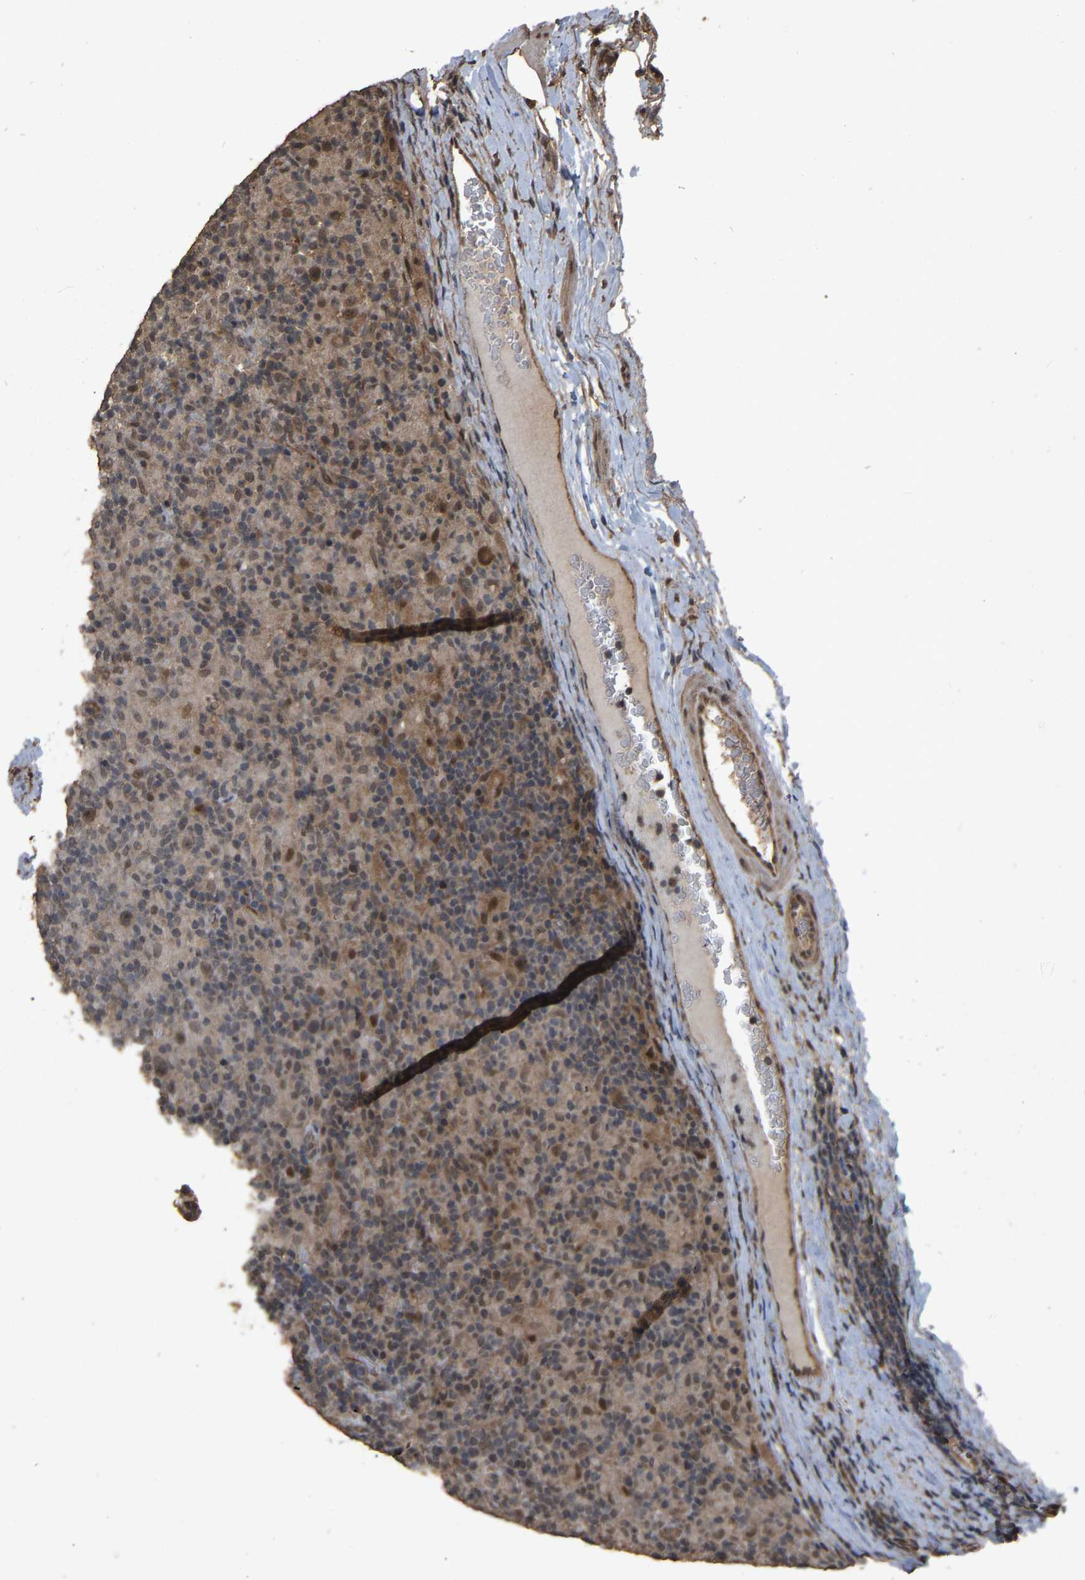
{"staining": {"intensity": "moderate", "quantity": ">75%", "location": "nuclear"}, "tissue": "lymphoma", "cell_type": "Tumor cells", "image_type": "cancer", "snomed": [{"axis": "morphology", "description": "Hodgkin's disease, NOS"}, {"axis": "topography", "description": "Lymph node"}], "caption": "Immunohistochemistry image of lymphoma stained for a protein (brown), which exhibits medium levels of moderate nuclear staining in approximately >75% of tumor cells.", "gene": "ARHGAP23", "patient": {"sex": "male", "age": 70}}